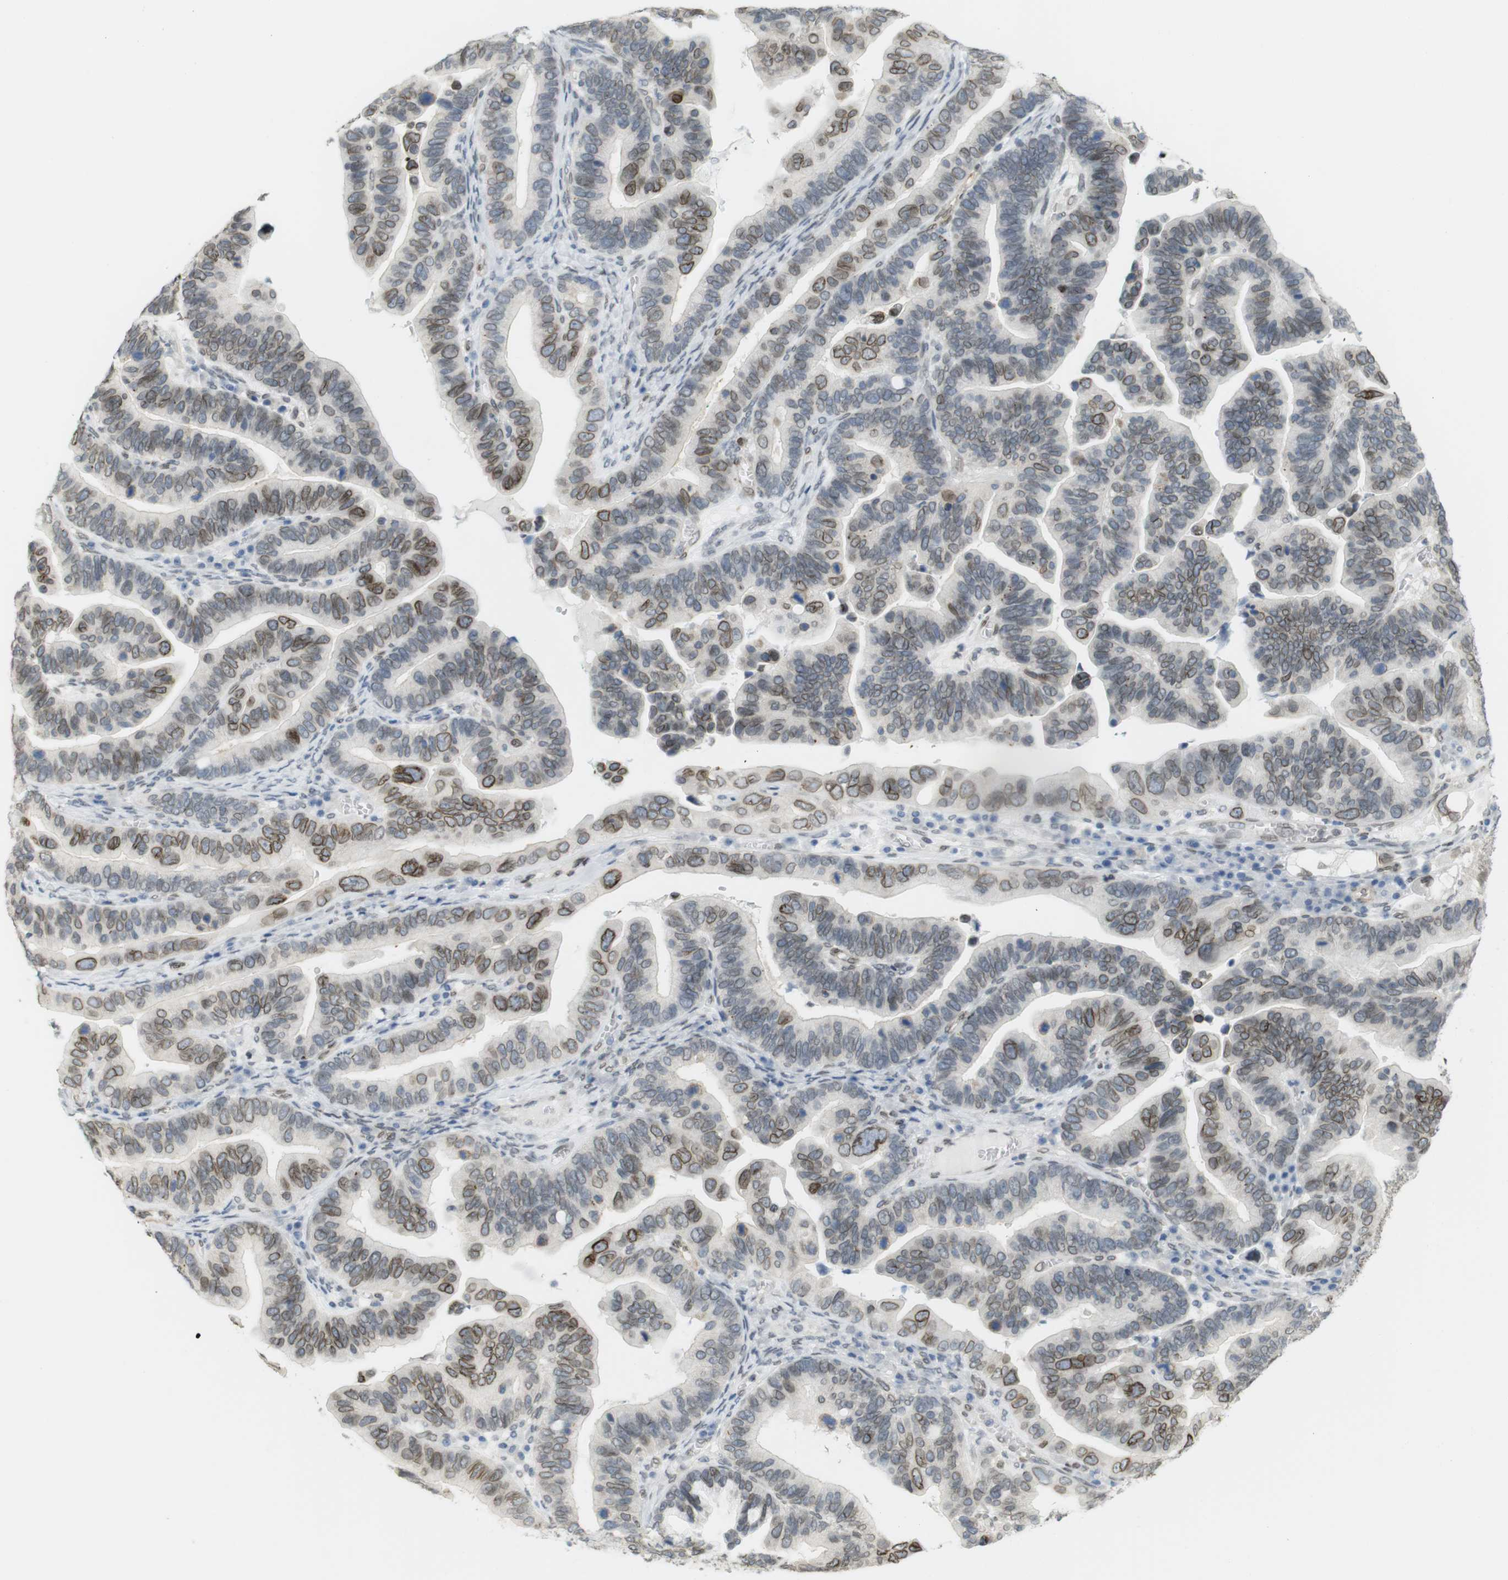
{"staining": {"intensity": "moderate", "quantity": "25%-75%", "location": "cytoplasmic/membranous,nuclear"}, "tissue": "ovarian cancer", "cell_type": "Tumor cells", "image_type": "cancer", "snomed": [{"axis": "morphology", "description": "Cystadenocarcinoma, serous, NOS"}, {"axis": "topography", "description": "Ovary"}], "caption": "A histopathology image of human ovarian serous cystadenocarcinoma stained for a protein demonstrates moderate cytoplasmic/membranous and nuclear brown staining in tumor cells.", "gene": "ARL6IP6", "patient": {"sex": "female", "age": 56}}